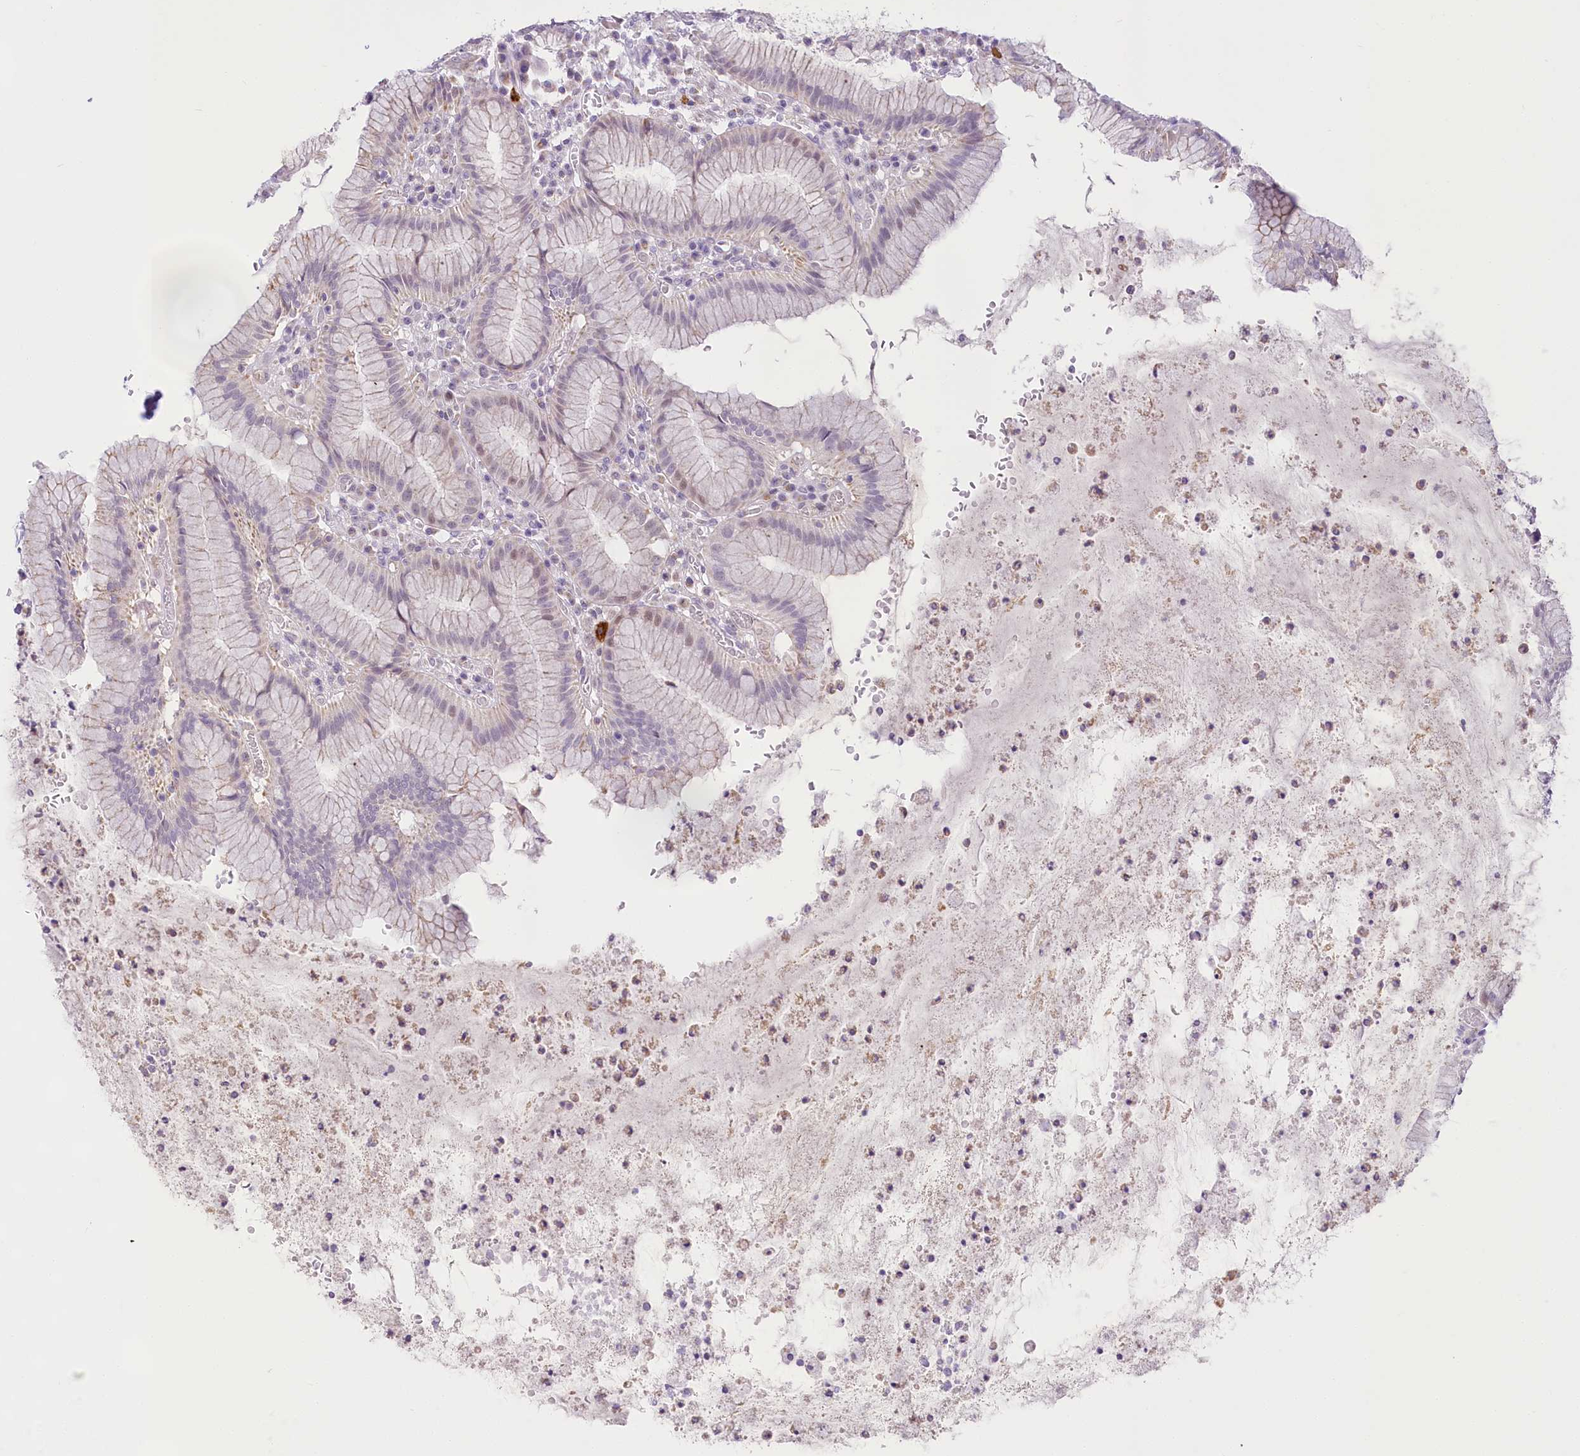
{"staining": {"intensity": "moderate", "quantity": "<25%", "location": "cytoplasmic/membranous"}, "tissue": "stomach", "cell_type": "Glandular cells", "image_type": "normal", "snomed": [{"axis": "morphology", "description": "Normal tissue, NOS"}, {"axis": "topography", "description": "Stomach"}], "caption": "A high-resolution photomicrograph shows immunohistochemistry (IHC) staining of normal stomach, which displays moderate cytoplasmic/membranous staining in about <25% of glandular cells. The staining is performed using DAB brown chromogen to label protein expression. The nuclei are counter-stained blue using hematoxylin.", "gene": "CCDC30", "patient": {"sex": "male", "age": 55}}